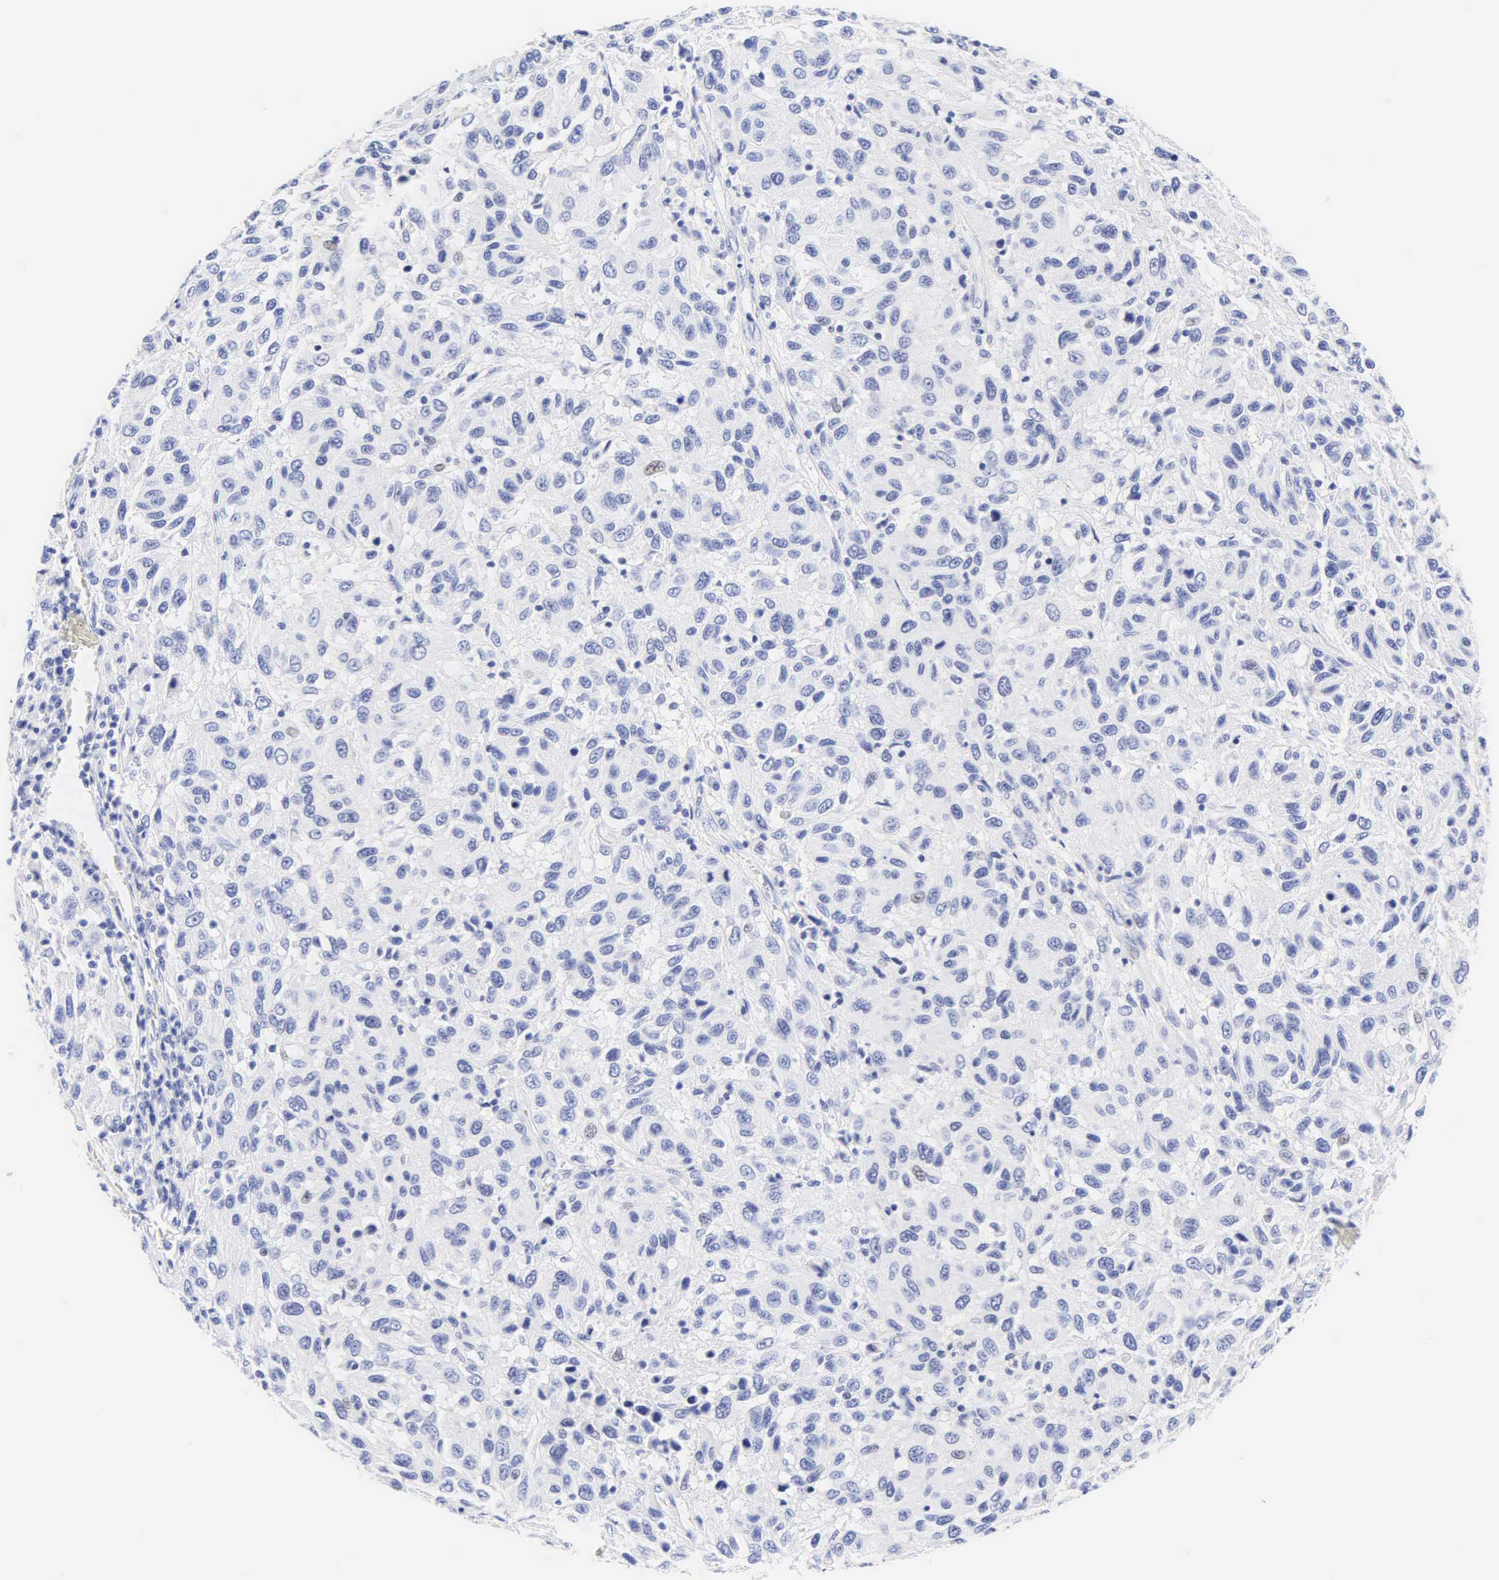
{"staining": {"intensity": "negative", "quantity": "none", "location": "none"}, "tissue": "melanoma", "cell_type": "Tumor cells", "image_type": "cancer", "snomed": [{"axis": "morphology", "description": "Malignant melanoma, NOS"}, {"axis": "topography", "description": "Skin"}], "caption": "An immunohistochemistry micrograph of malignant melanoma is shown. There is no staining in tumor cells of malignant melanoma. (Stains: DAB (3,3'-diaminobenzidine) immunohistochemistry with hematoxylin counter stain, Microscopy: brightfield microscopy at high magnification).", "gene": "DES", "patient": {"sex": "female", "age": 77}}